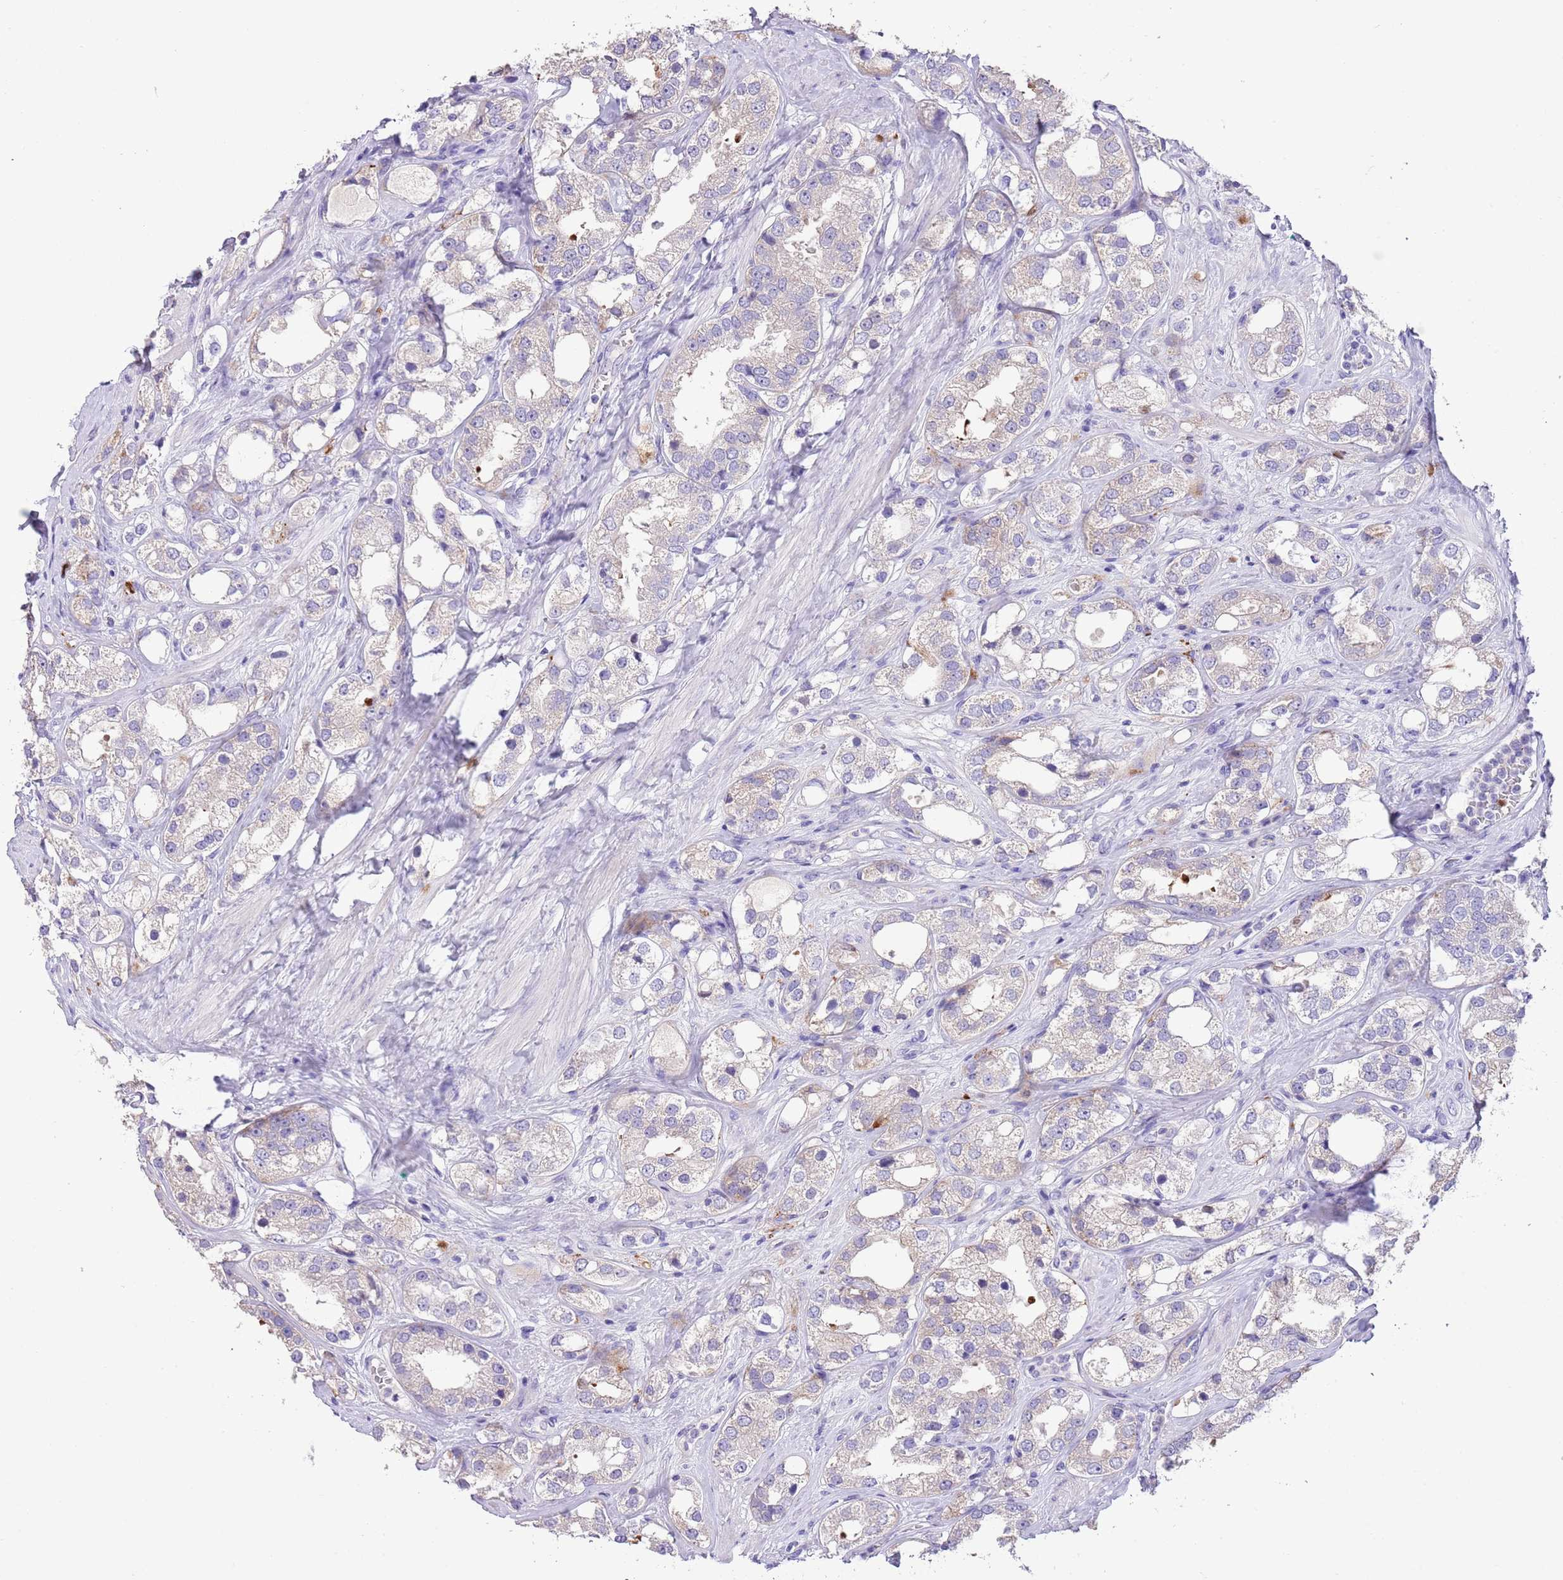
{"staining": {"intensity": "weak", "quantity": "<25%", "location": "cytoplasmic/membranous"}, "tissue": "prostate cancer", "cell_type": "Tumor cells", "image_type": "cancer", "snomed": [{"axis": "morphology", "description": "Adenocarcinoma, NOS"}, {"axis": "topography", "description": "Prostate"}], "caption": "IHC photomicrograph of human prostate adenocarcinoma stained for a protein (brown), which demonstrates no expression in tumor cells.", "gene": "CLEC2A", "patient": {"sex": "male", "age": 79}}